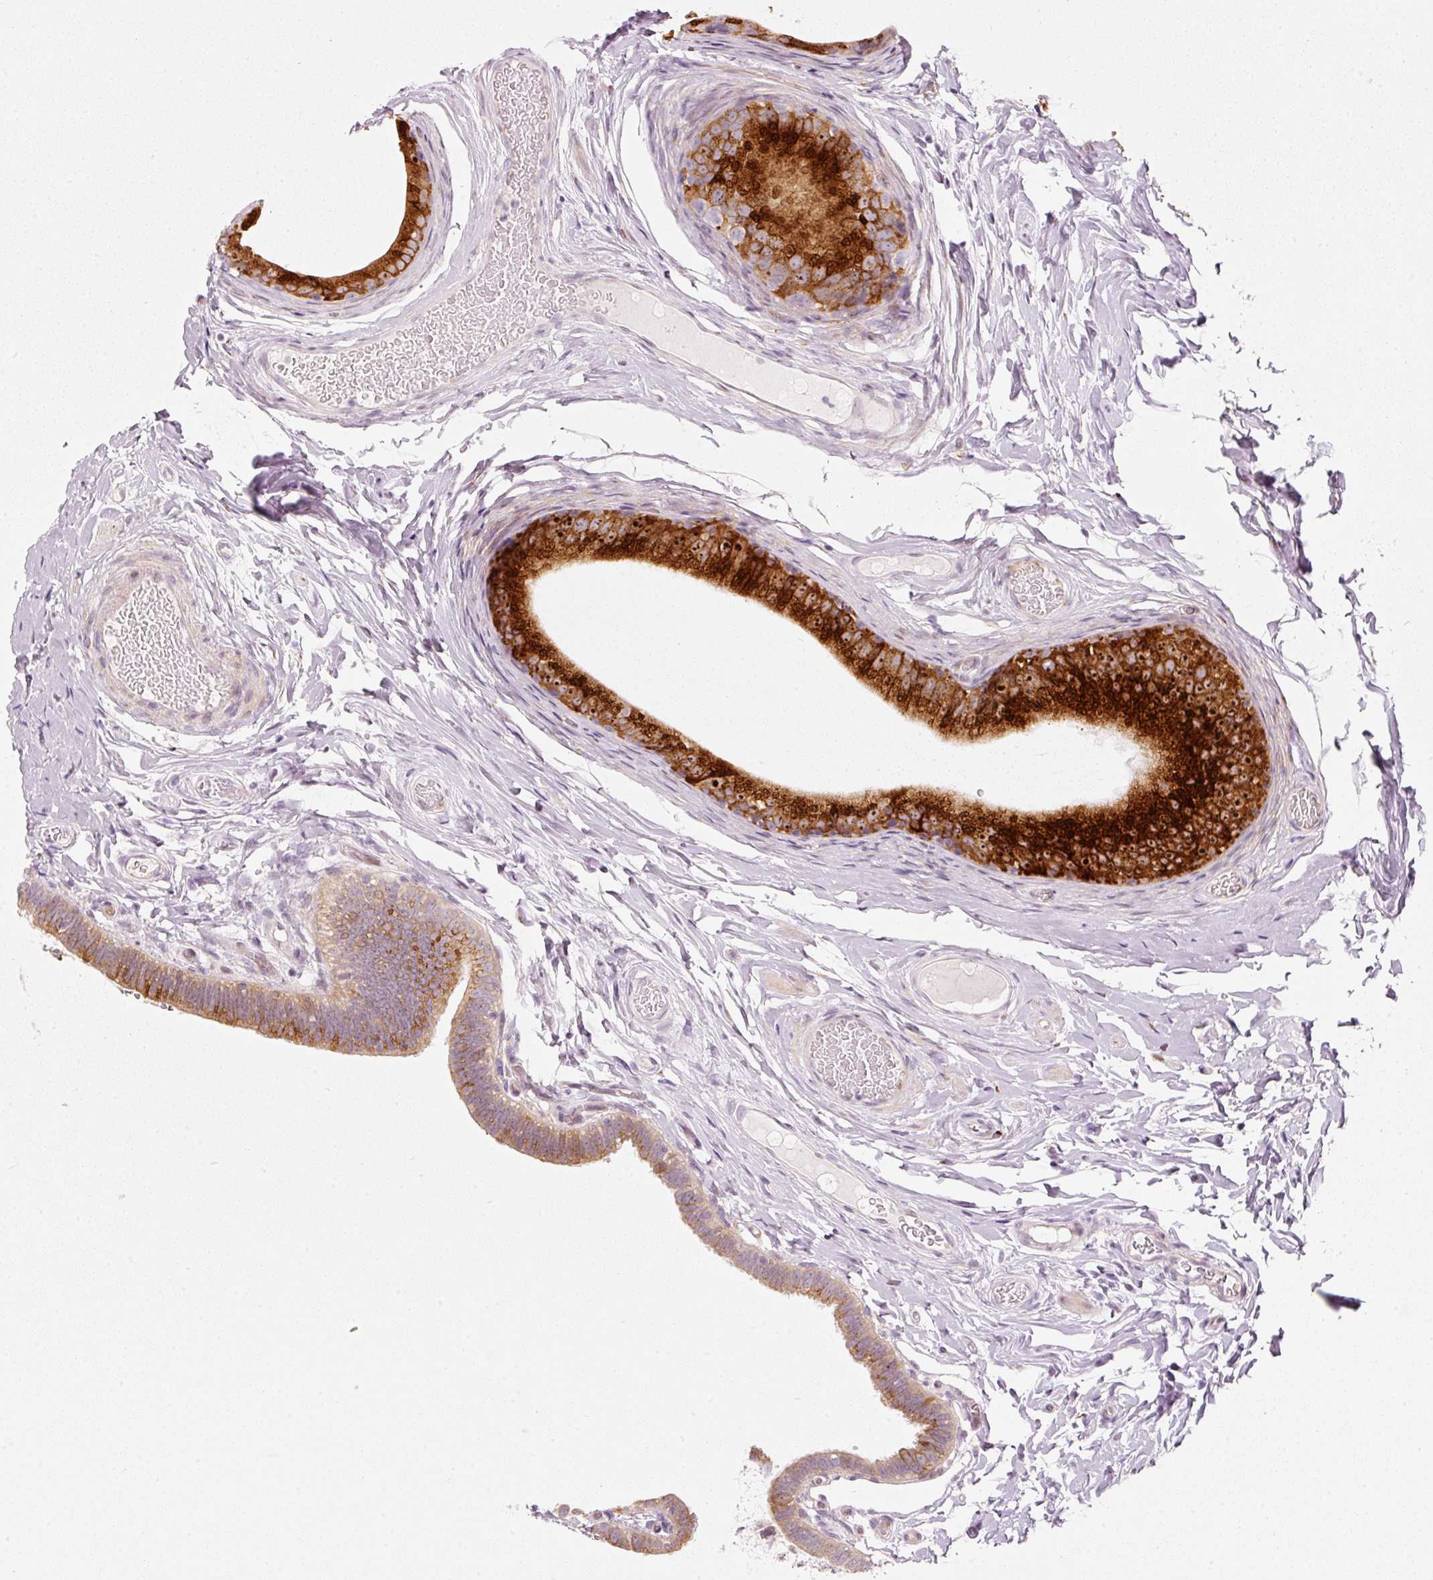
{"staining": {"intensity": "strong", "quantity": ">75%", "location": "cytoplasmic/membranous"}, "tissue": "epididymis", "cell_type": "Glandular cells", "image_type": "normal", "snomed": [{"axis": "morphology", "description": "Normal tissue, NOS"}, {"axis": "morphology", "description": "Carcinoma, Embryonal, NOS"}, {"axis": "topography", "description": "Testis"}, {"axis": "topography", "description": "Epididymis"}], "caption": "Normal epididymis was stained to show a protein in brown. There is high levels of strong cytoplasmic/membranous staining in about >75% of glandular cells. The staining was performed using DAB (3,3'-diaminobenzidine), with brown indicating positive protein expression. Nuclei are stained blue with hematoxylin.", "gene": "SLC20A1", "patient": {"sex": "male", "age": 36}}